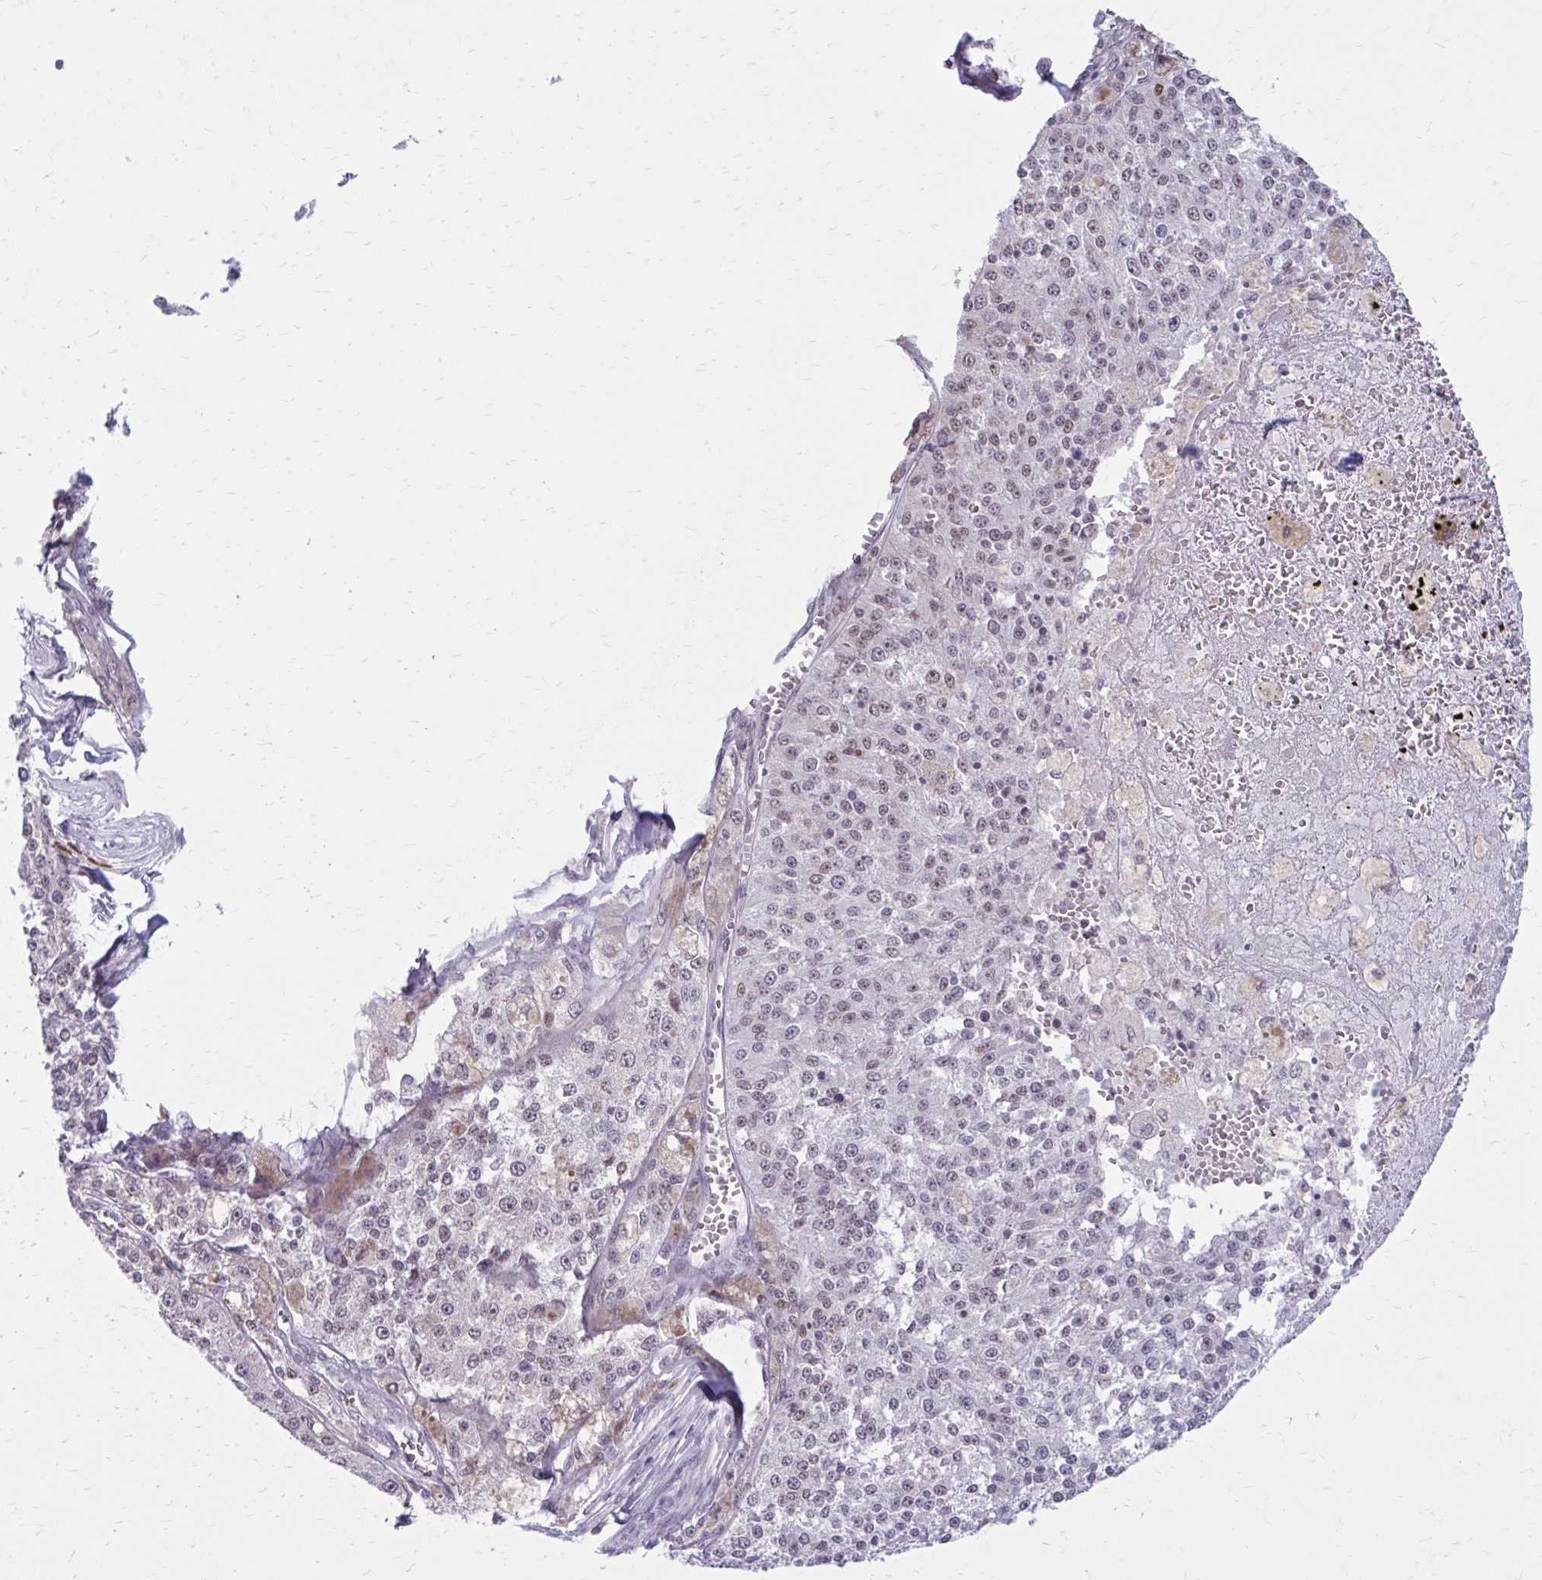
{"staining": {"intensity": "weak", "quantity": "25%-75%", "location": "nuclear"}, "tissue": "melanoma", "cell_type": "Tumor cells", "image_type": "cancer", "snomed": [{"axis": "morphology", "description": "Malignant melanoma, Metastatic site"}, {"axis": "topography", "description": "Lymph node"}], "caption": "The micrograph demonstrates immunohistochemical staining of malignant melanoma (metastatic site). There is weak nuclear positivity is identified in about 25%-75% of tumor cells. (DAB = brown stain, brightfield microscopy at high magnification).", "gene": "PROSER1", "patient": {"sex": "female", "age": 64}}